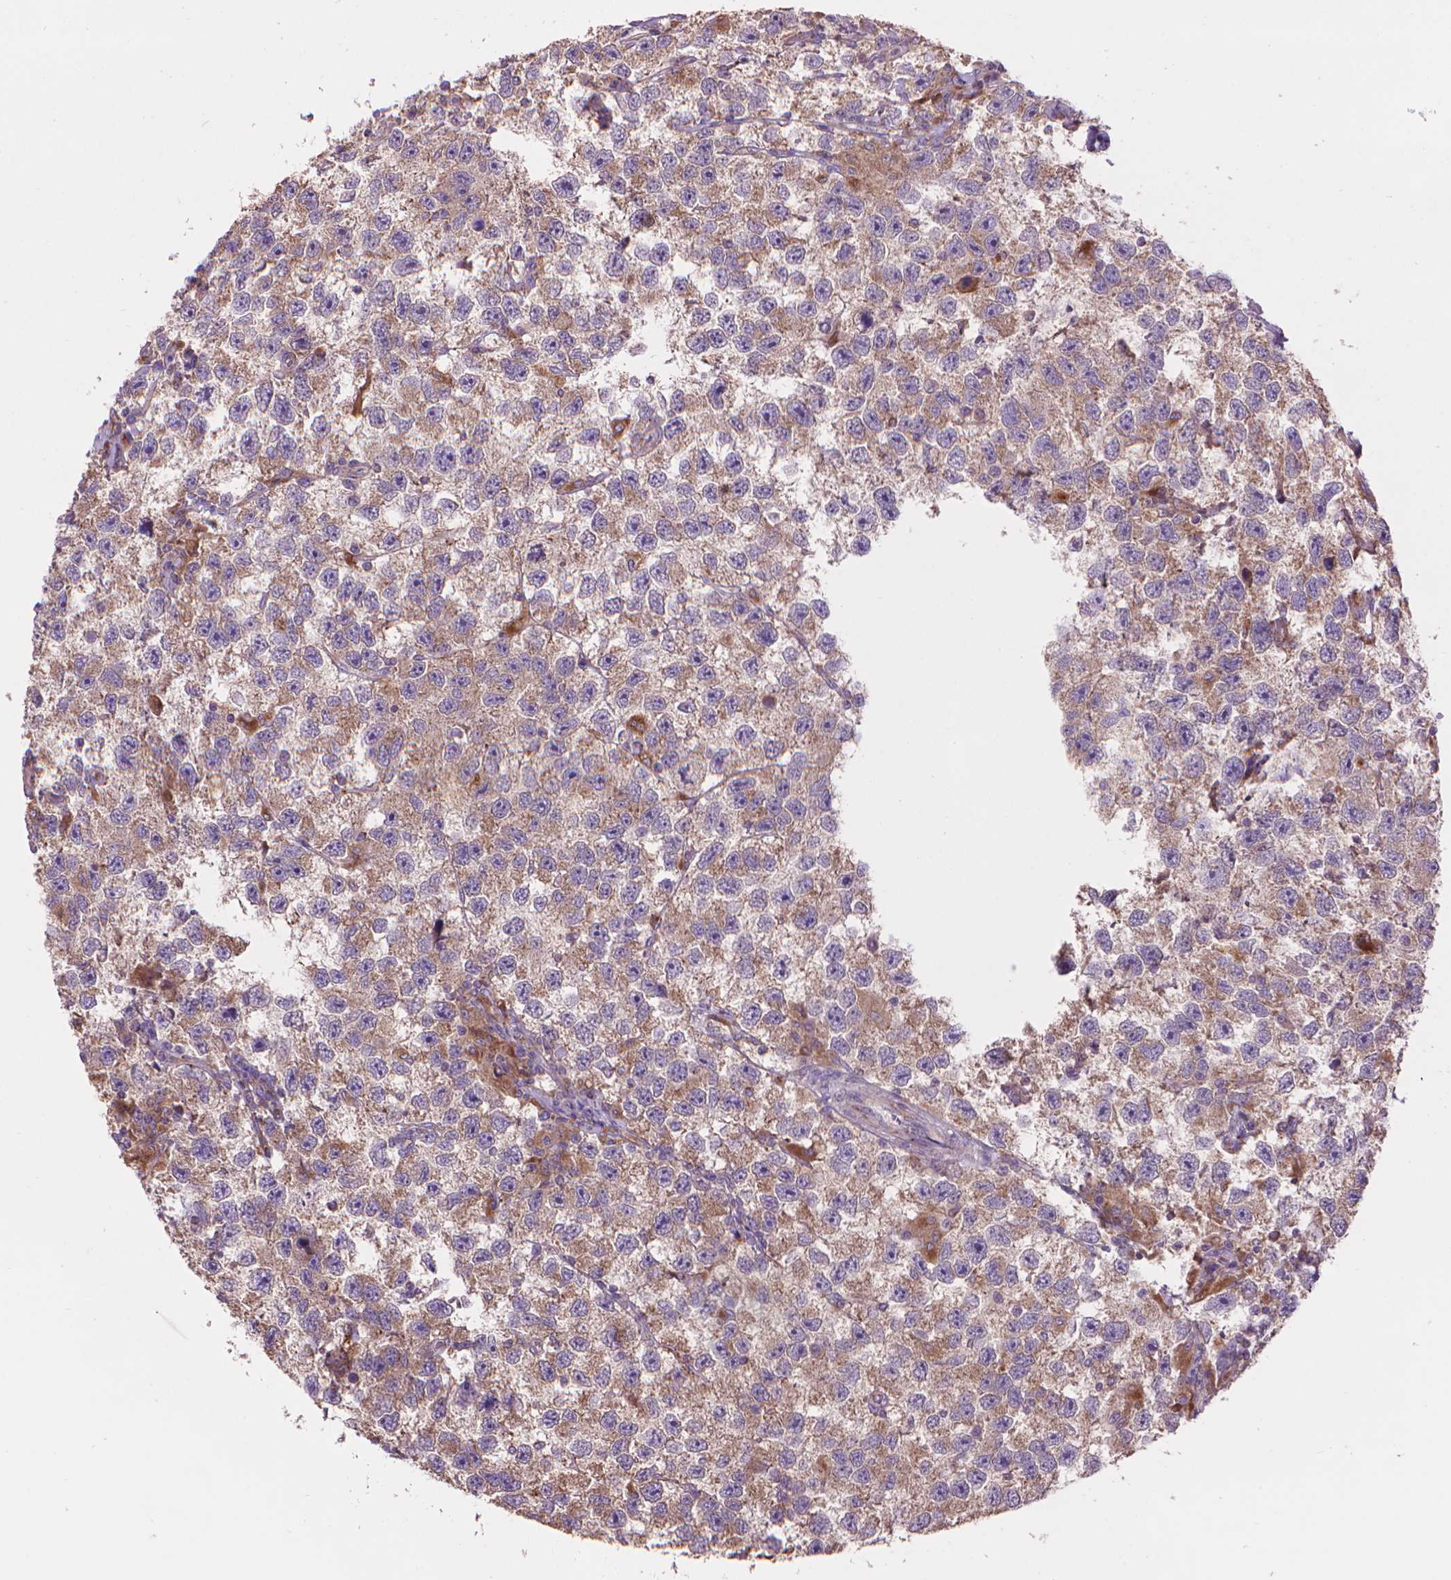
{"staining": {"intensity": "moderate", "quantity": ">75%", "location": "cytoplasmic/membranous"}, "tissue": "testis cancer", "cell_type": "Tumor cells", "image_type": "cancer", "snomed": [{"axis": "morphology", "description": "Seminoma, NOS"}, {"axis": "topography", "description": "Testis"}], "caption": "DAB (3,3'-diaminobenzidine) immunohistochemical staining of seminoma (testis) shows moderate cytoplasmic/membranous protein staining in approximately >75% of tumor cells. The protein of interest is stained brown, and the nuclei are stained in blue (DAB (3,3'-diaminobenzidine) IHC with brightfield microscopy, high magnification).", "gene": "GLB1", "patient": {"sex": "male", "age": 26}}